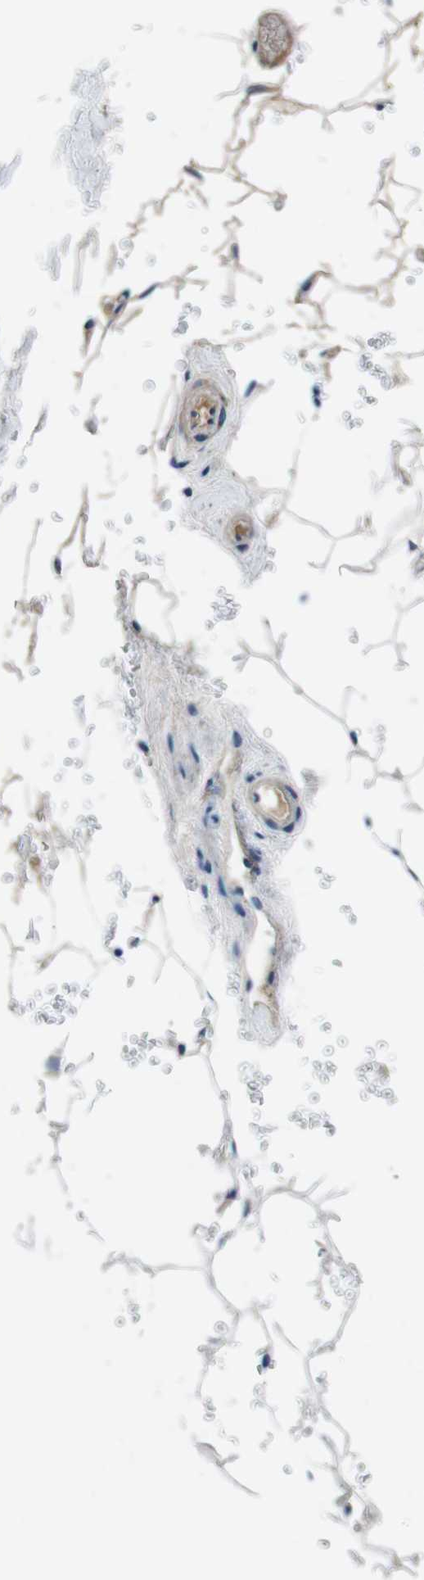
{"staining": {"intensity": "weak", "quantity": "25%-75%", "location": "cytoplasmic/membranous"}, "tissue": "adipose tissue", "cell_type": "Adipocytes", "image_type": "normal", "snomed": [{"axis": "morphology", "description": "Normal tissue, NOS"}, {"axis": "topography", "description": "Peripheral nerve tissue"}], "caption": "Adipose tissue stained with DAB immunohistochemistry (IHC) displays low levels of weak cytoplasmic/membranous staining in about 25%-75% of adipocytes.", "gene": "CASQ1", "patient": {"sex": "male", "age": 70}}